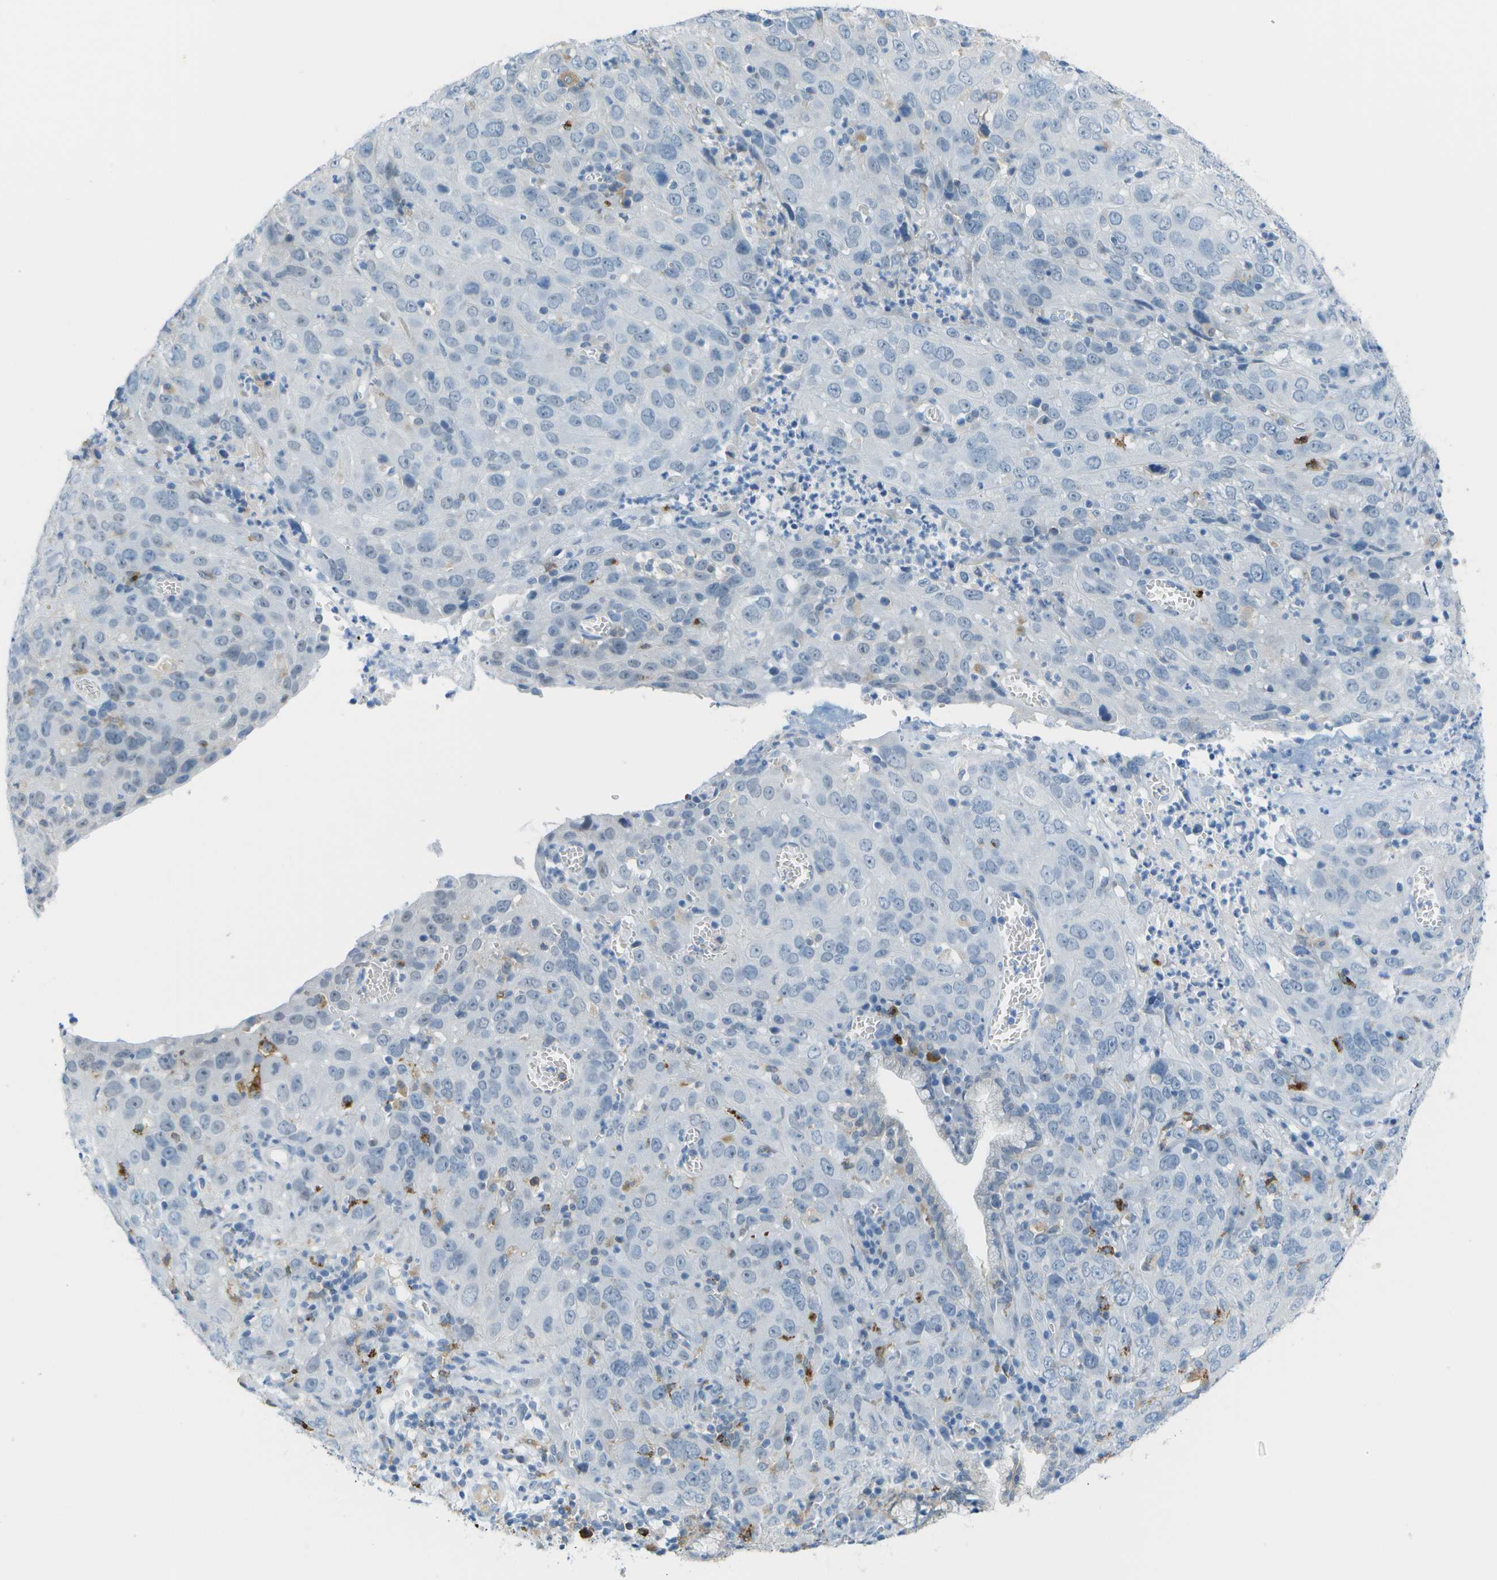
{"staining": {"intensity": "negative", "quantity": "none", "location": "none"}, "tissue": "cervical cancer", "cell_type": "Tumor cells", "image_type": "cancer", "snomed": [{"axis": "morphology", "description": "Squamous cell carcinoma, NOS"}, {"axis": "topography", "description": "Cervix"}], "caption": "Immunohistochemical staining of human cervical cancer (squamous cell carcinoma) exhibits no significant expression in tumor cells.", "gene": "ZBTB43", "patient": {"sex": "female", "age": 32}}